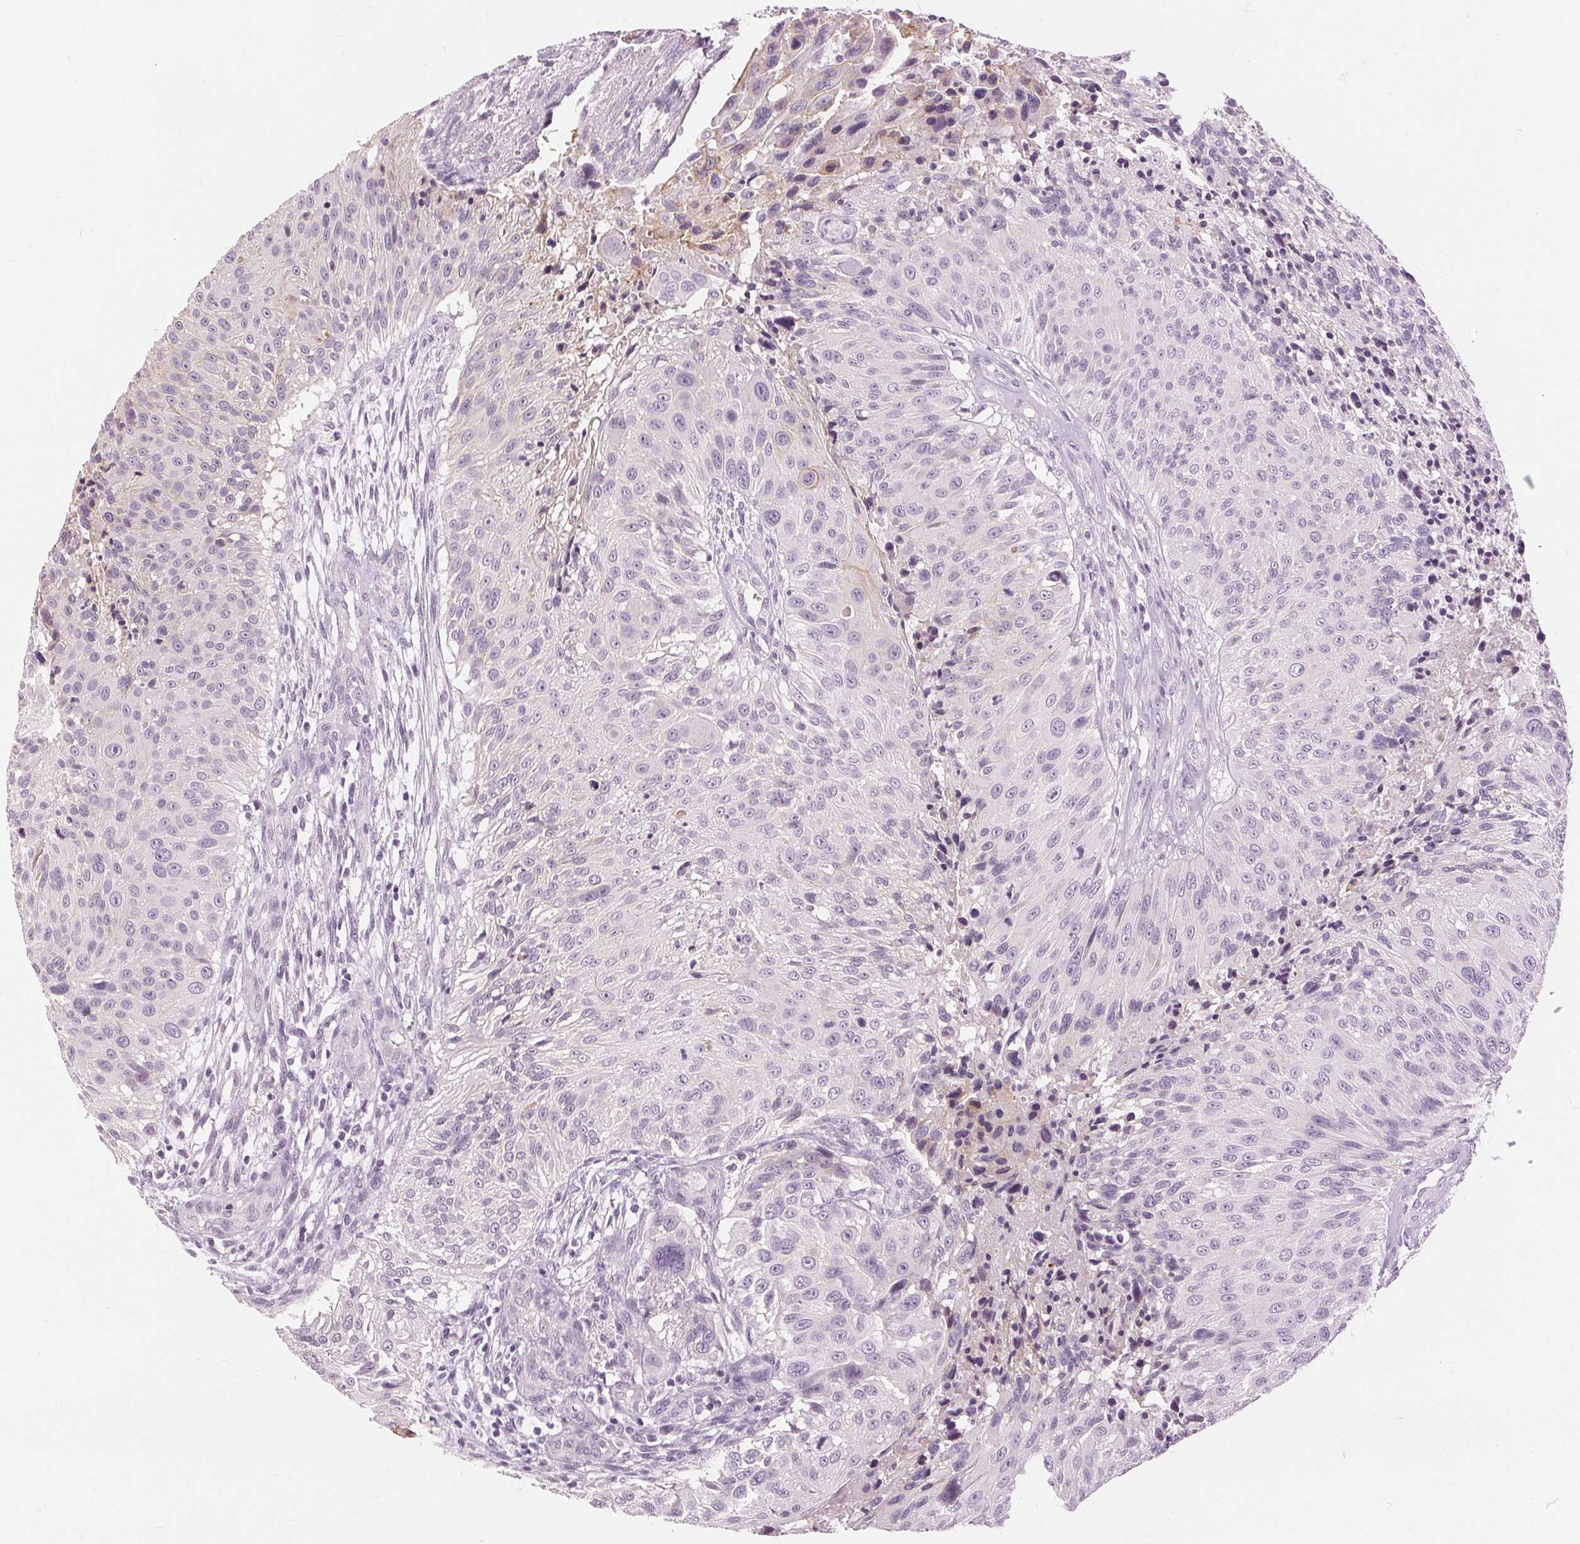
{"staining": {"intensity": "negative", "quantity": "none", "location": "none"}, "tissue": "urothelial cancer", "cell_type": "Tumor cells", "image_type": "cancer", "snomed": [{"axis": "morphology", "description": "Urothelial carcinoma, NOS"}, {"axis": "topography", "description": "Urinary bladder"}], "caption": "Human urothelial cancer stained for a protein using IHC reveals no staining in tumor cells.", "gene": "DSG3", "patient": {"sex": "male", "age": 55}}